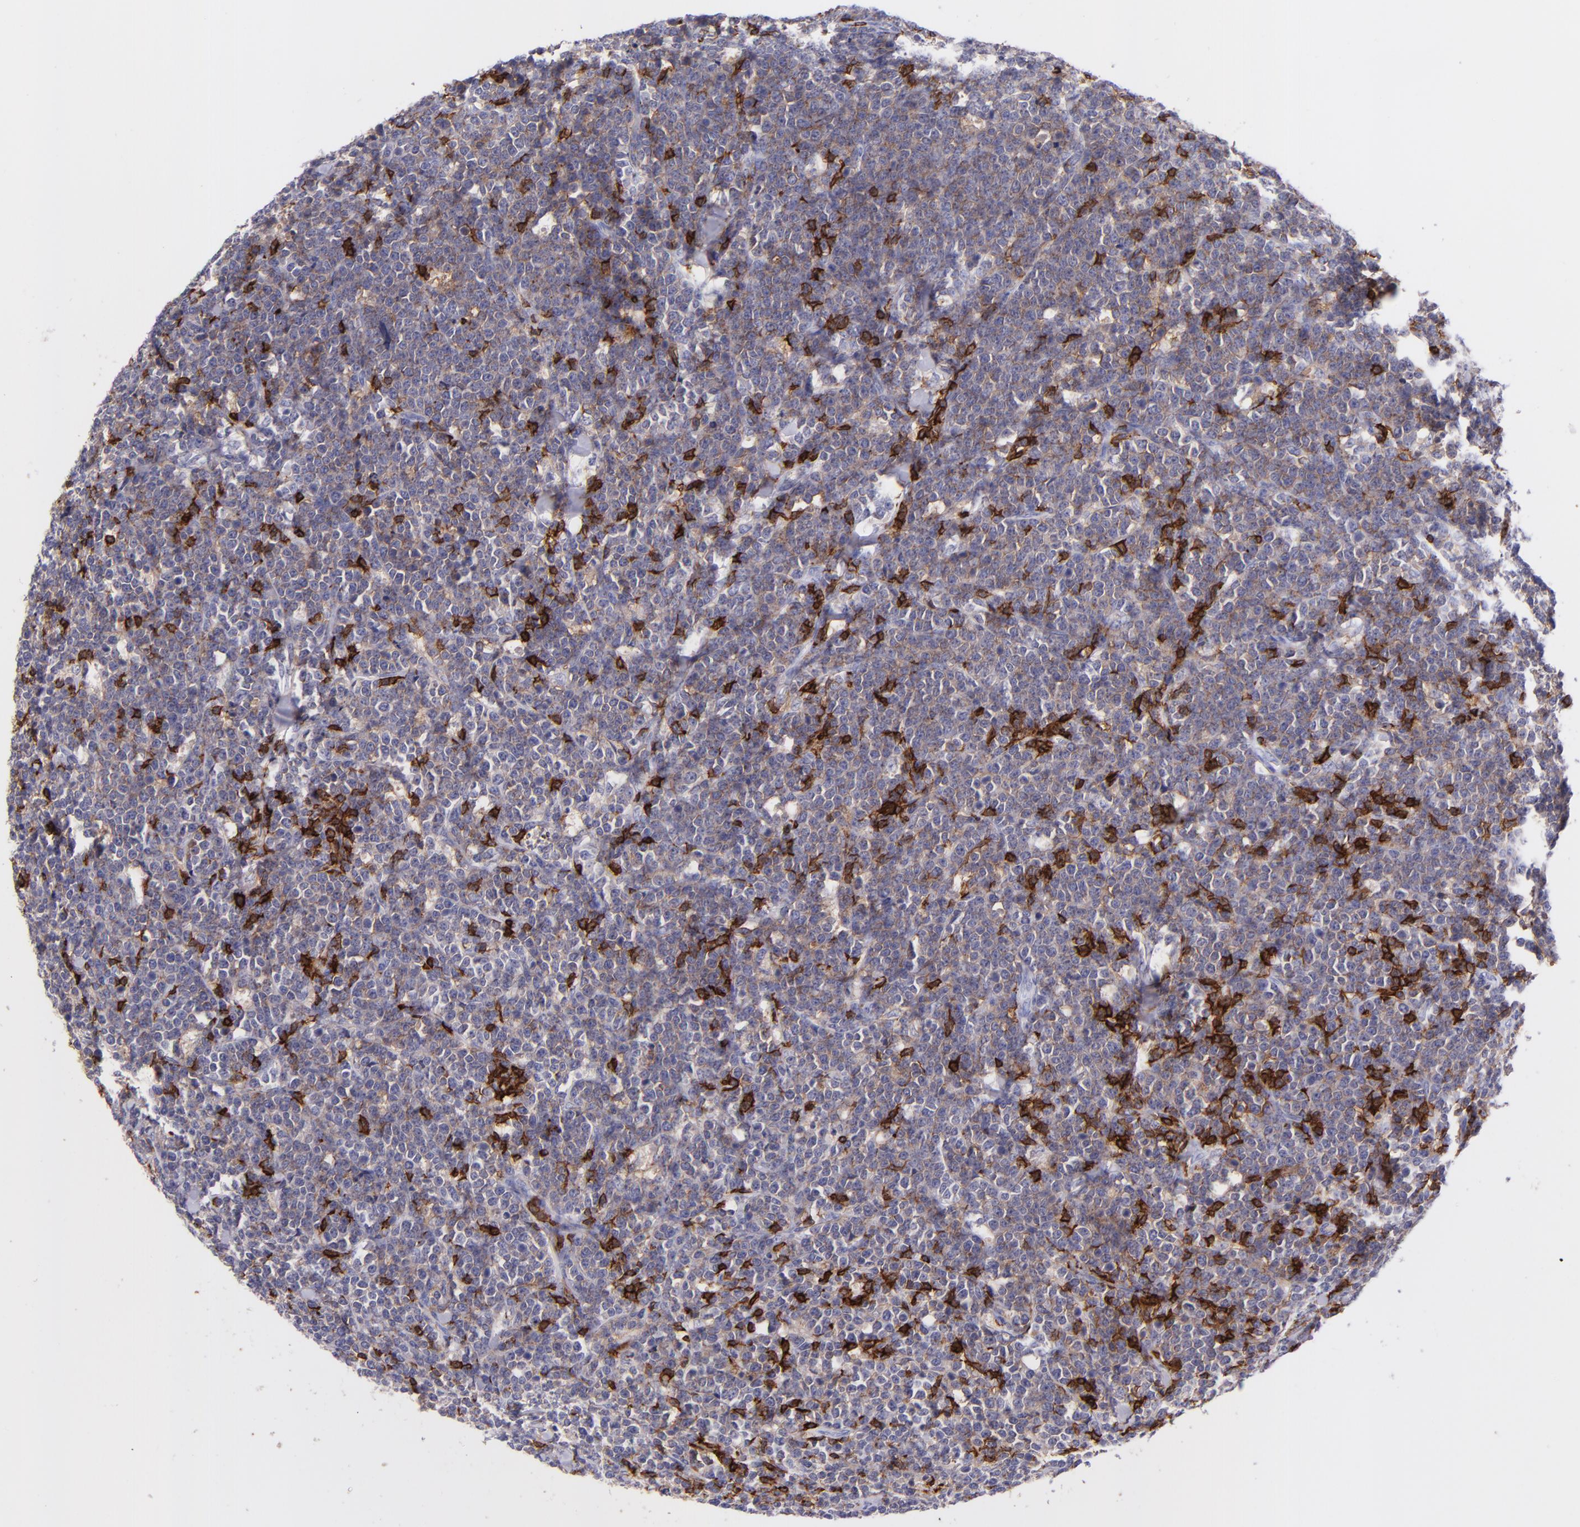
{"staining": {"intensity": "weak", "quantity": "25%-75%", "location": "cytoplasmic/membranous"}, "tissue": "lymphoma", "cell_type": "Tumor cells", "image_type": "cancer", "snomed": [{"axis": "morphology", "description": "Malignant lymphoma, non-Hodgkin's type, High grade"}, {"axis": "topography", "description": "Small intestine"}, {"axis": "topography", "description": "Colon"}], "caption": "Protein analysis of lymphoma tissue shows weak cytoplasmic/membranous positivity in about 25%-75% of tumor cells. (DAB = brown stain, brightfield microscopy at high magnification).", "gene": "SPN", "patient": {"sex": "male", "age": 8}}